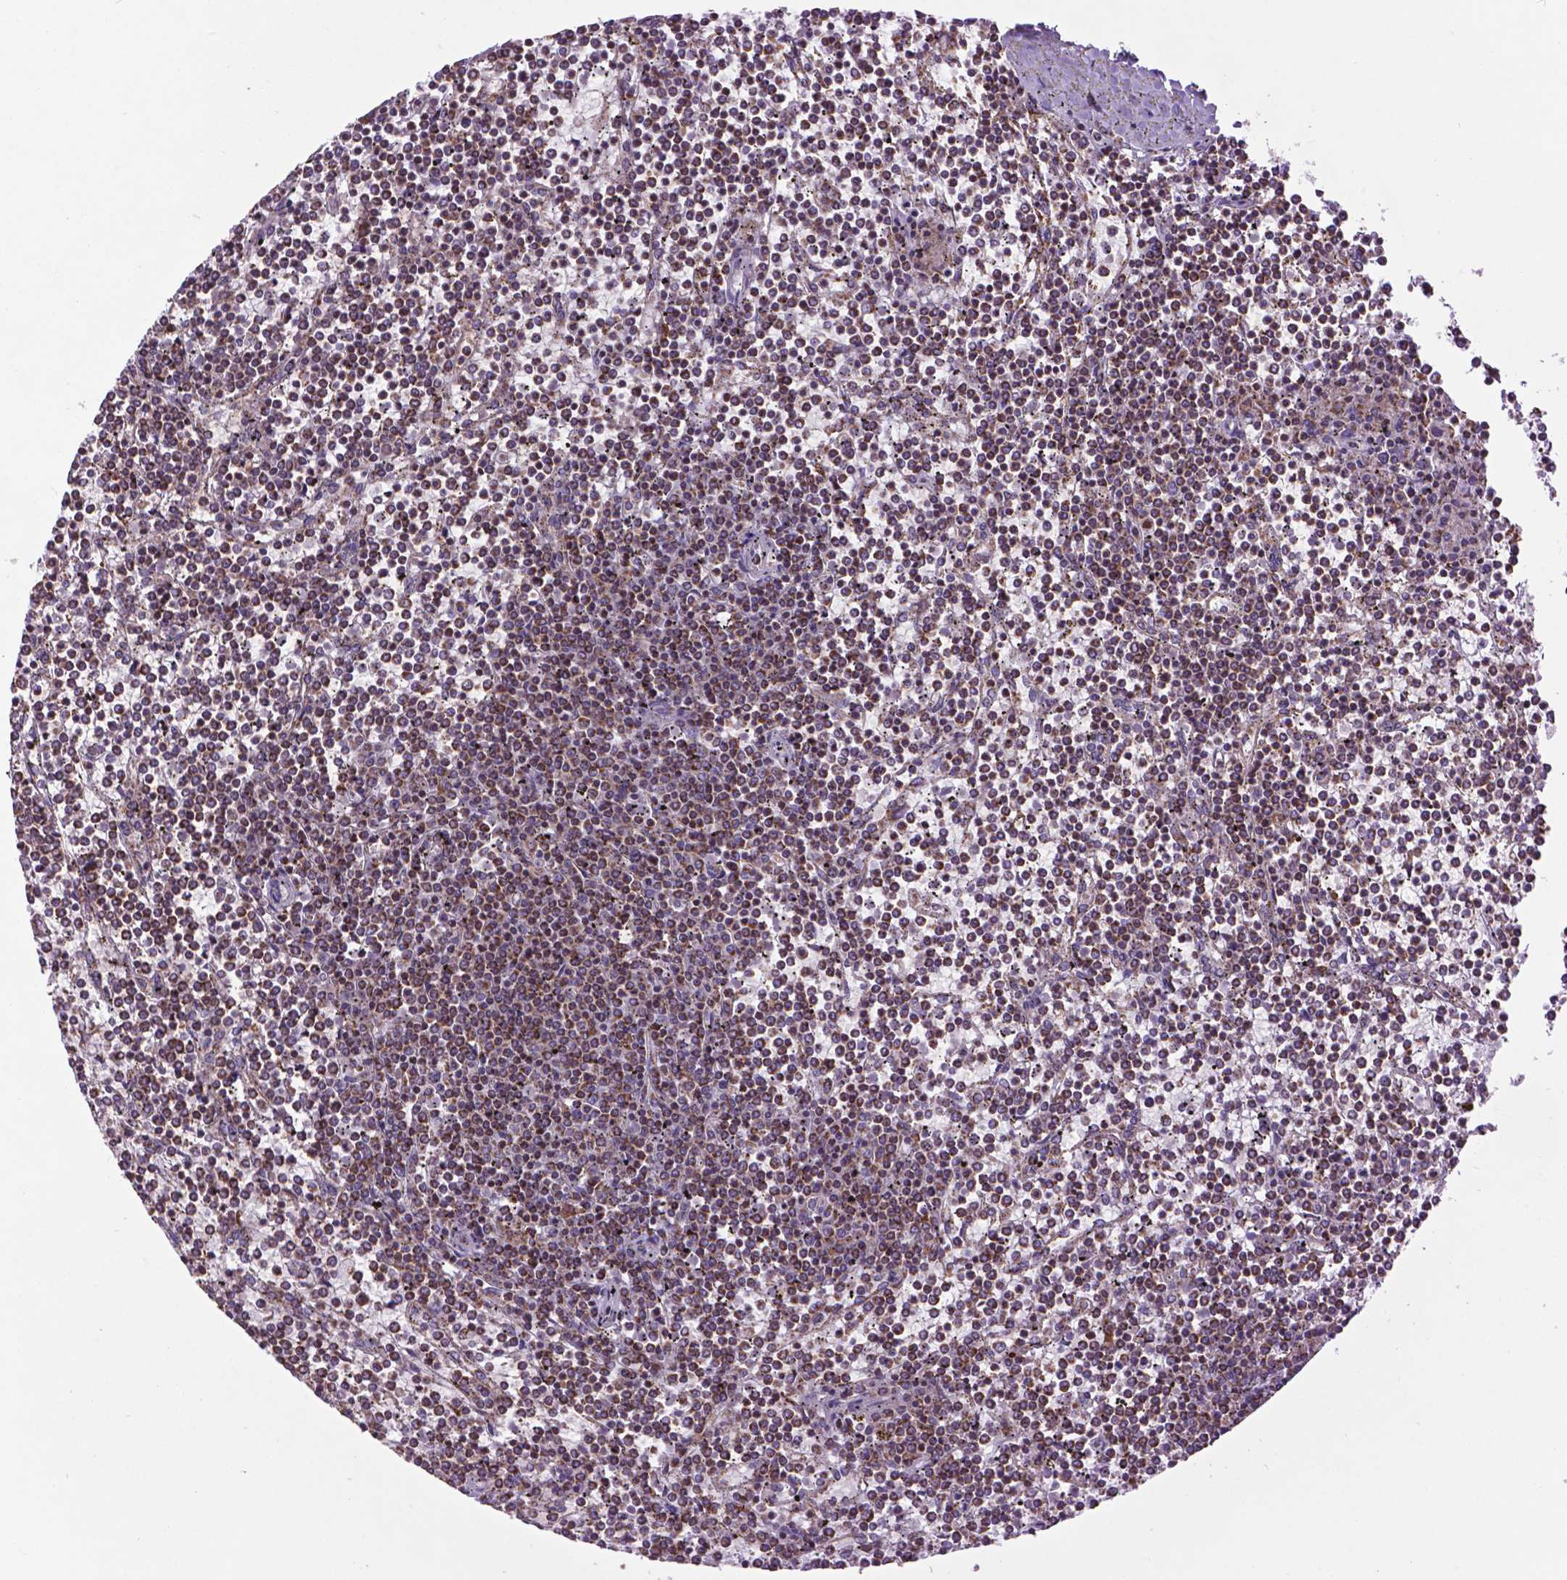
{"staining": {"intensity": "moderate", "quantity": "<25%", "location": "cytoplasmic/membranous"}, "tissue": "lymphoma", "cell_type": "Tumor cells", "image_type": "cancer", "snomed": [{"axis": "morphology", "description": "Malignant lymphoma, non-Hodgkin's type, Low grade"}, {"axis": "topography", "description": "Spleen"}], "caption": "Low-grade malignant lymphoma, non-Hodgkin's type stained with a brown dye reveals moderate cytoplasmic/membranous positive staining in approximately <25% of tumor cells.", "gene": "PYCR3", "patient": {"sex": "female", "age": 19}}